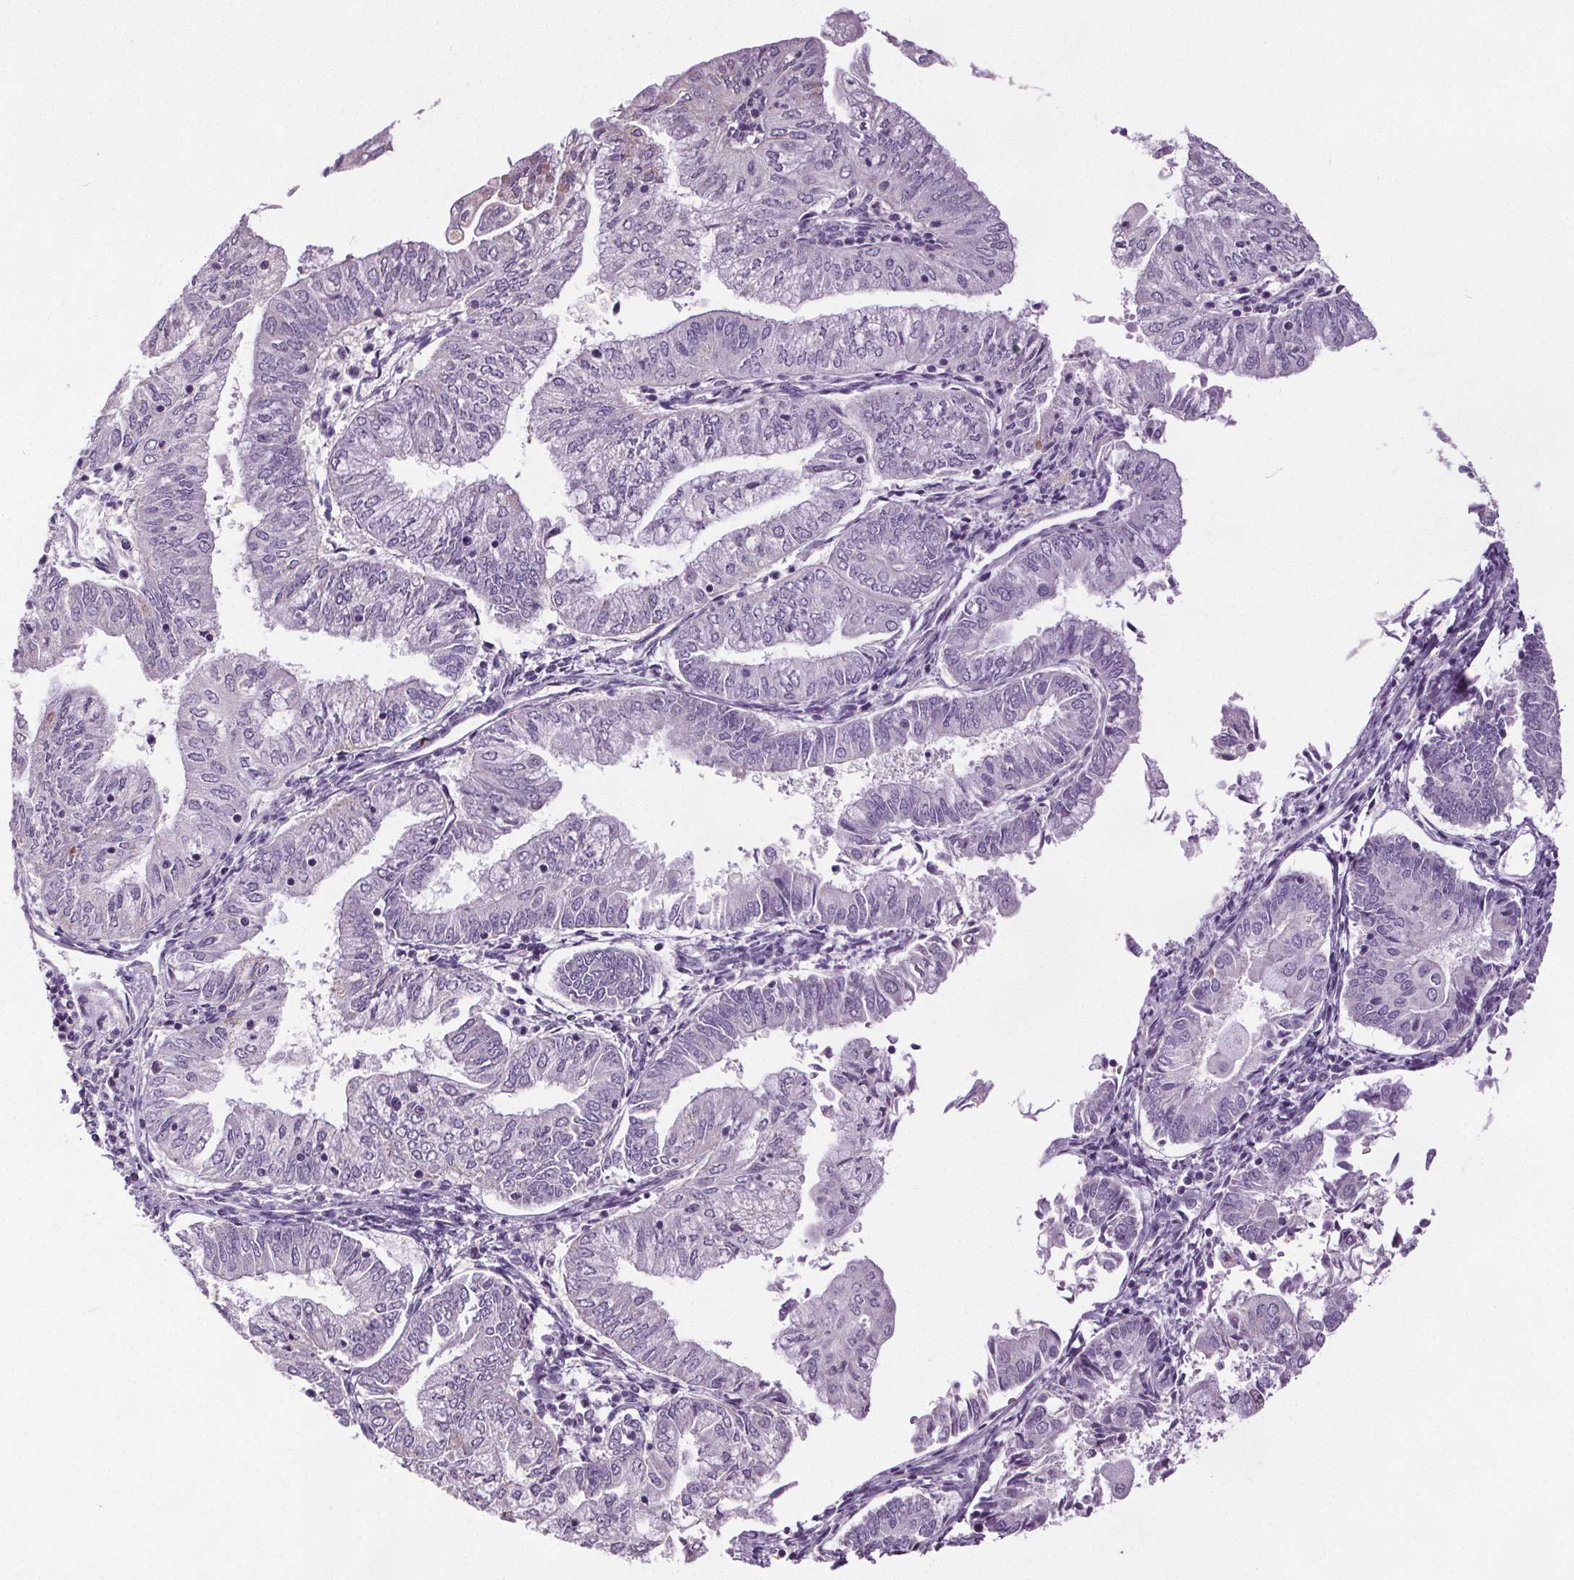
{"staining": {"intensity": "negative", "quantity": "none", "location": "none"}, "tissue": "endometrial cancer", "cell_type": "Tumor cells", "image_type": "cancer", "snomed": [{"axis": "morphology", "description": "Adenocarcinoma, NOS"}, {"axis": "topography", "description": "Endometrium"}], "caption": "DAB (3,3'-diaminobenzidine) immunohistochemical staining of endometrial cancer (adenocarcinoma) reveals no significant expression in tumor cells.", "gene": "GPIHBP1", "patient": {"sex": "female", "age": 55}}